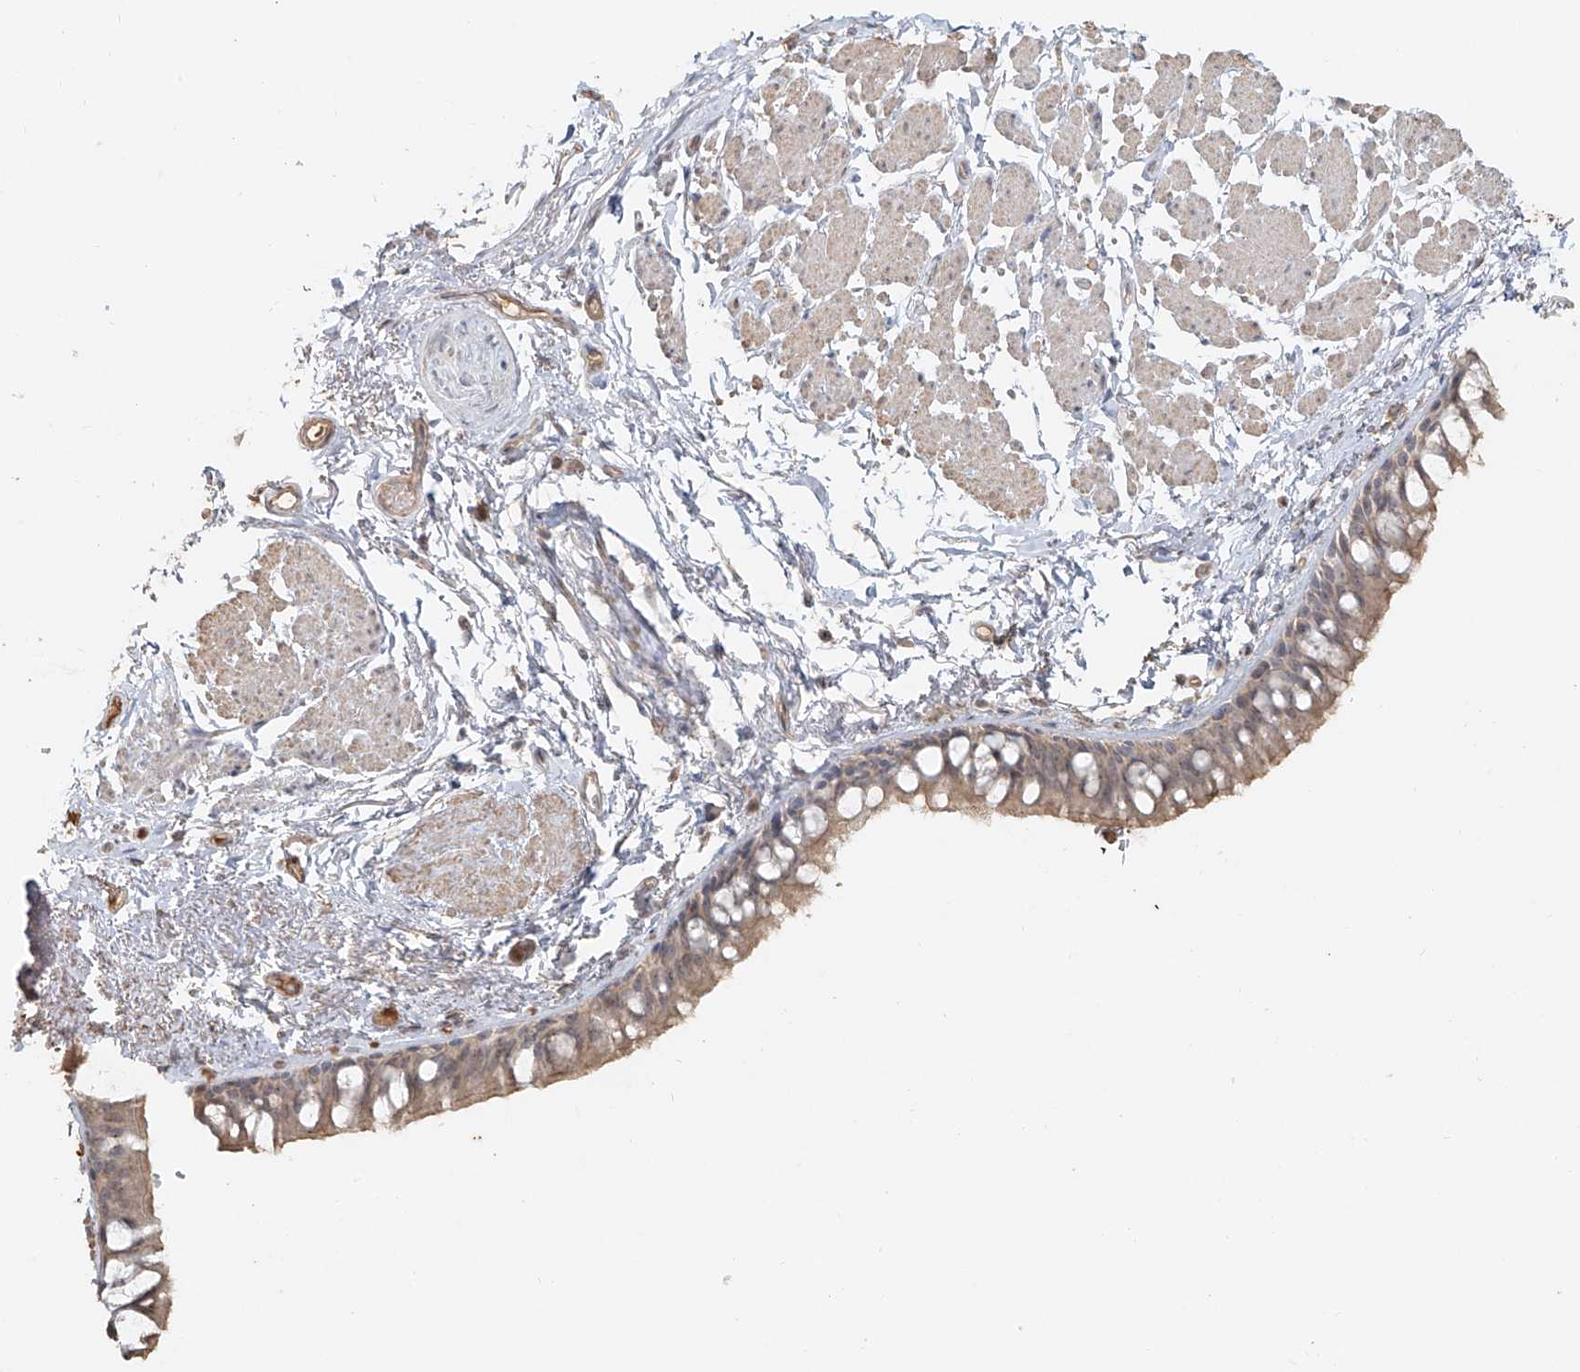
{"staining": {"intensity": "moderate", "quantity": "25%-75%", "location": "cytoplasmic/membranous"}, "tissue": "bronchus", "cell_type": "Respiratory epithelial cells", "image_type": "normal", "snomed": [{"axis": "morphology", "description": "Normal tissue, NOS"}, {"axis": "topography", "description": "Cartilage tissue"}, {"axis": "topography", "description": "Bronchus"}], "caption": "About 25%-75% of respiratory epithelial cells in unremarkable bronchus reveal moderate cytoplasmic/membranous protein positivity as visualized by brown immunohistochemical staining.", "gene": "NPHS1", "patient": {"sex": "female", "age": 73}}